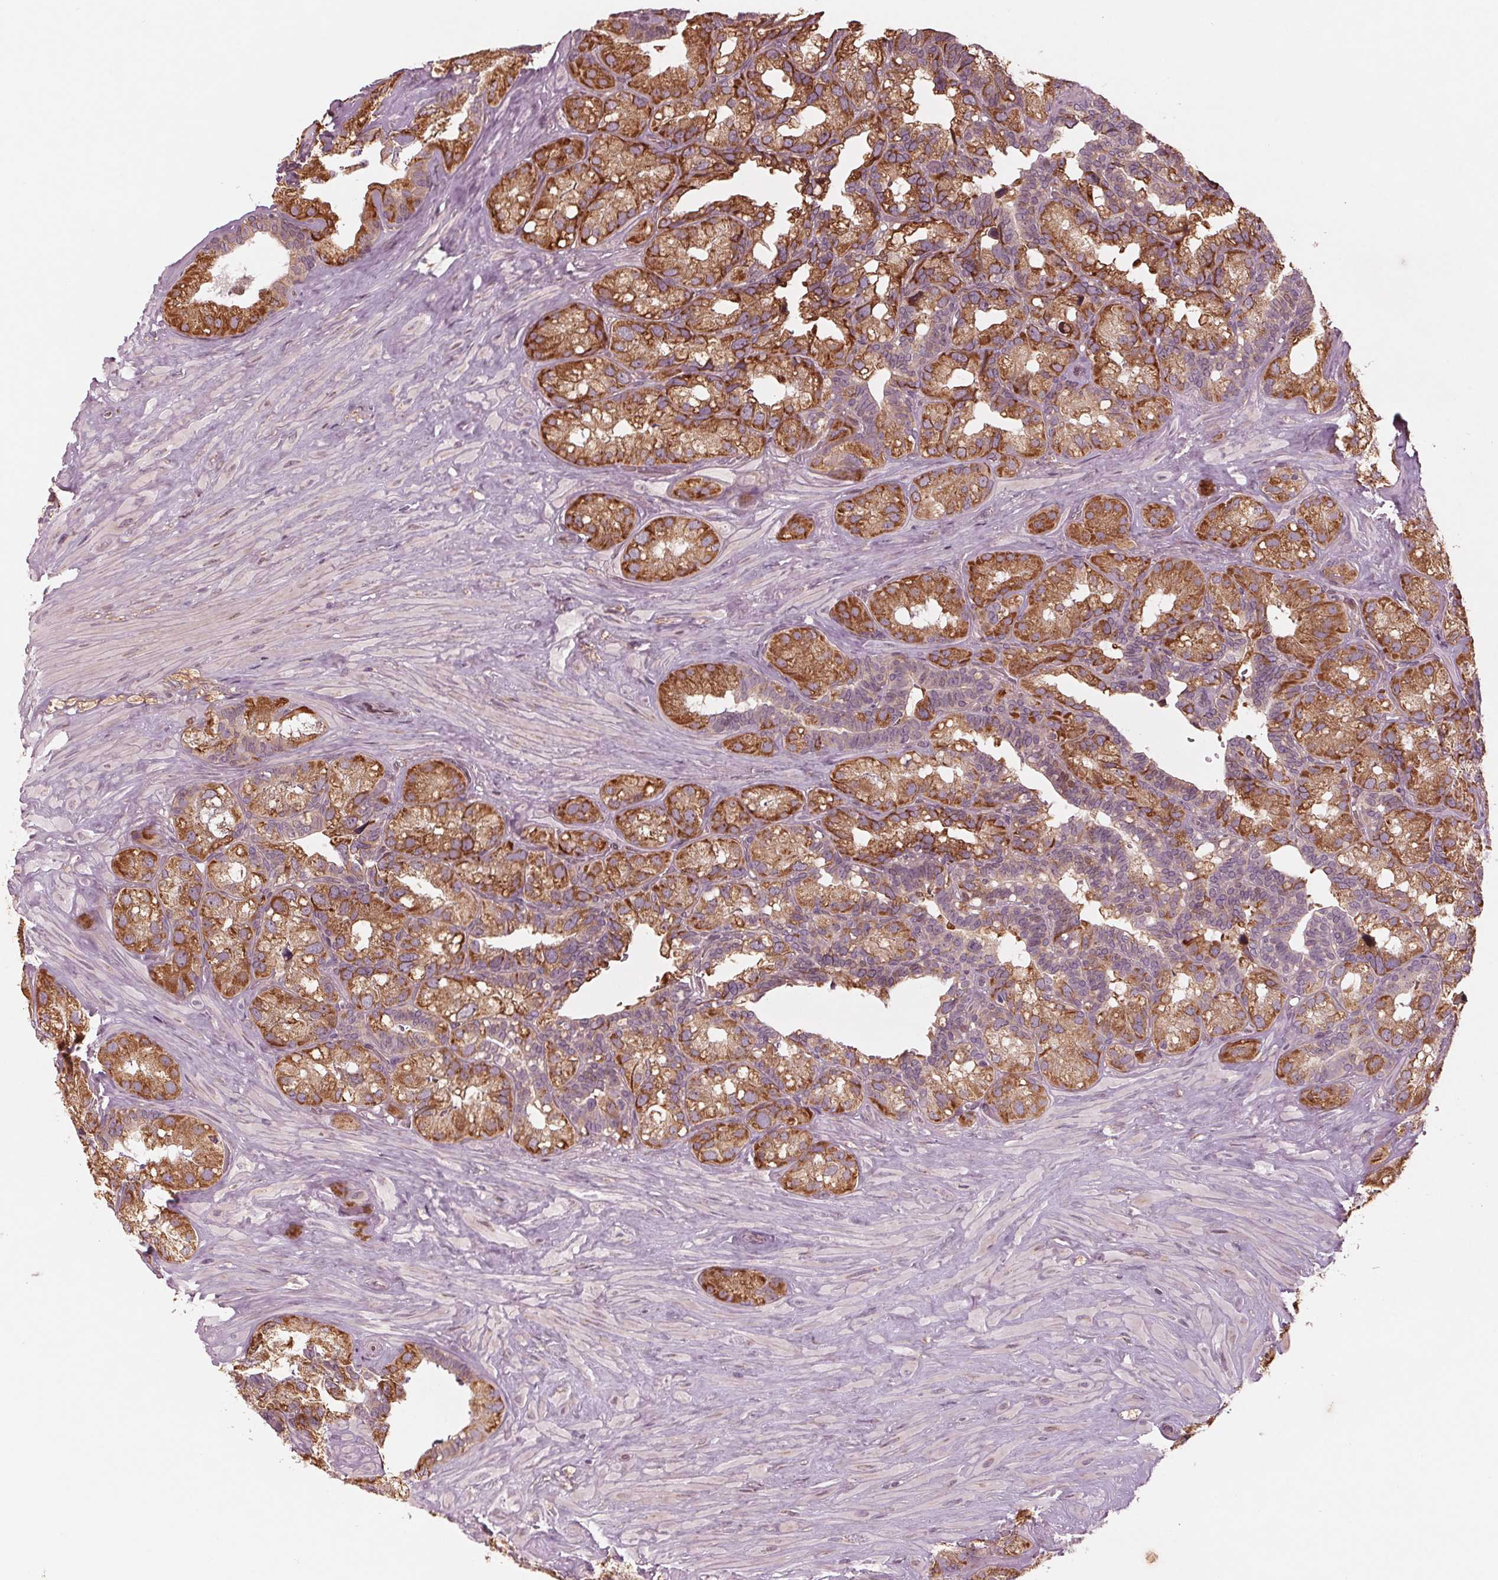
{"staining": {"intensity": "moderate", "quantity": ">75%", "location": "cytoplasmic/membranous"}, "tissue": "seminal vesicle", "cell_type": "Glandular cells", "image_type": "normal", "snomed": [{"axis": "morphology", "description": "Normal tissue, NOS"}, {"axis": "topography", "description": "Seminal veicle"}], "caption": "A brown stain labels moderate cytoplasmic/membranous staining of a protein in glandular cells of normal seminal vesicle.", "gene": "CMIP", "patient": {"sex": "male", "age": 60}}